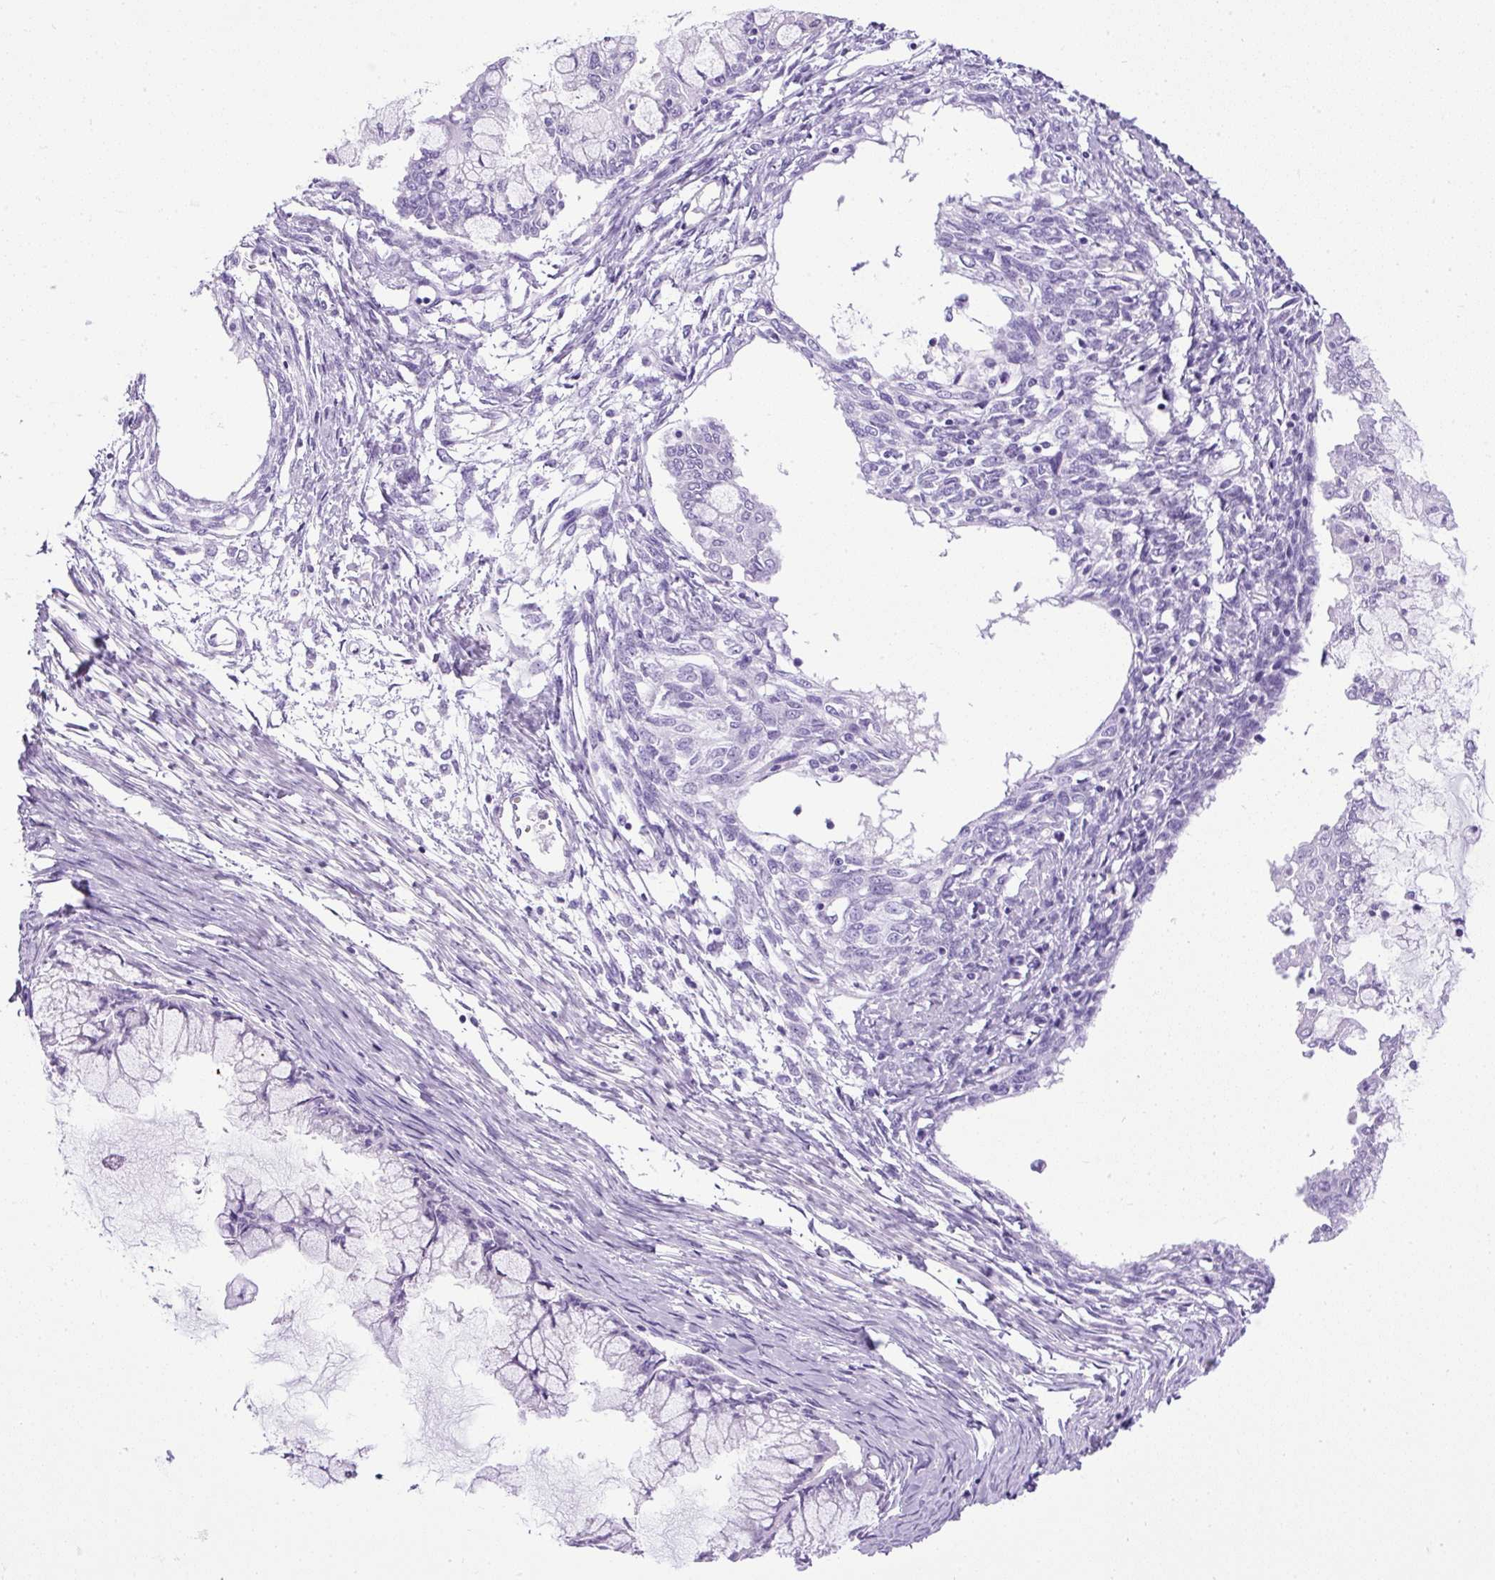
{"staining": {"intensity": "negative", "quantity": "none", "location": "none"}, "tissue": "ovarian cancer", "cell_type": "Tumor cells", "image_type": "cancer", "snomed": [{"axis": "morphology", "description": "Cystadenocarcinoma, mucinous, NOS"}, {"axis": "topography", "description": "Ovary"}], "caption": "Photomicrograph shows no protein staining in tumor cells of ovarian cancer (mucinous cystadenocarcinoma) tissue.", "gene": "UPP1", "patient": {"sex": "female", "age": 34}}